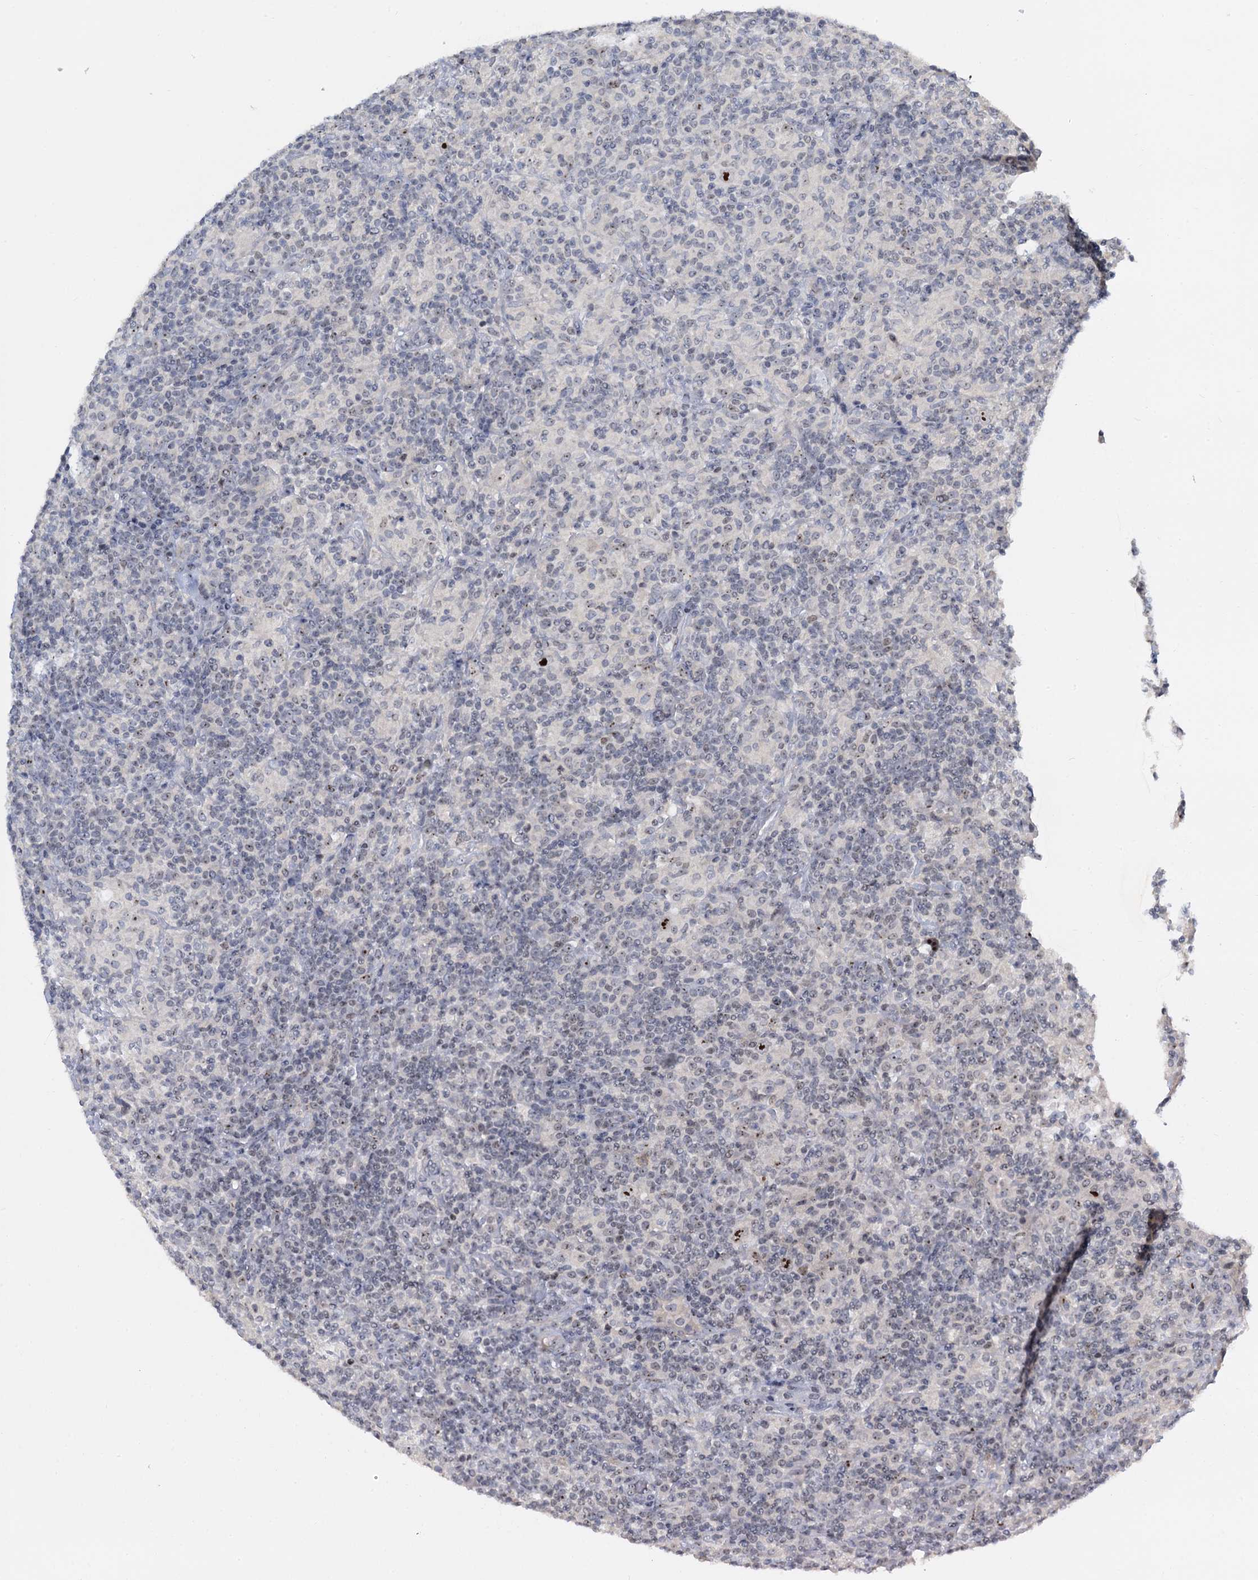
{"staining": {"intensity": "strong", "quantity": ">75%", "location": "nuclear"}, "tissue": "lymphoma", "cell_type": "Tumor cells", "image_type": "cancer", "snomed": [{"axis": "morphology", "description": "Hodgkin's disease, NOS"}, {"axis": "topography", "description": "Lymph node"}], "caption": "Human Hodgkin's disease stained for a protein (brown) reveals strong nuclear positive expression in approximately >75% of tumor cells.", "gene": "NOP2", "patient": {"sex": "male", "age": 70}}